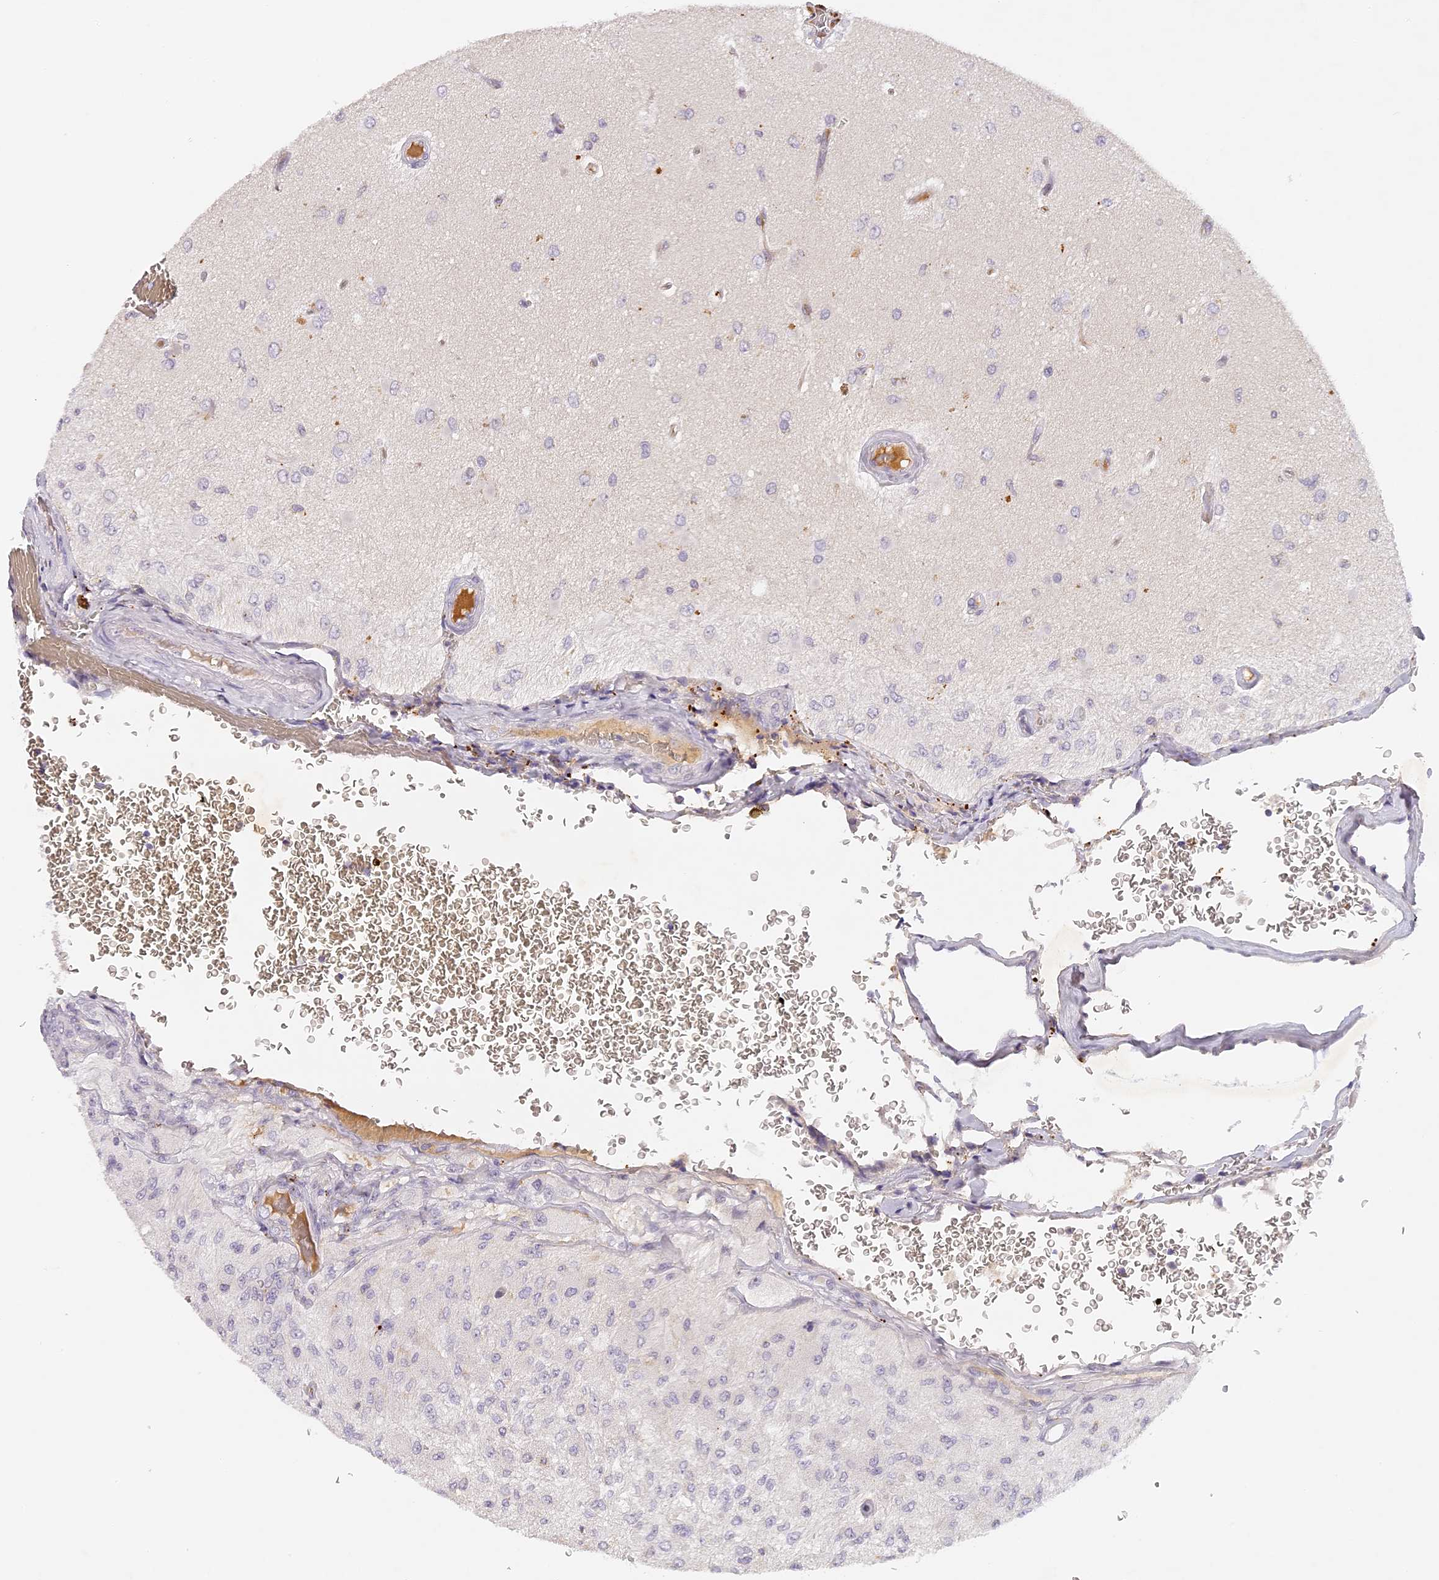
{"staining": {"intensity": "negative", "quantity": "none", "location": "none"}, "tissue": "glioma", "cell_type": "Tumor cells", "image_type": "cancer", "snomed": [{"axis": "morphology", "description": "Normal tissue, NOS"}, {"axis": "morphology", "description": "Glioma, malignant, High grade"}, {"axis": "topography", "description": "Cerebral cortex"}], "caption": "Tumor cells are negative for protein expression in human glioma.", "gene": "ELL3", "patient": {"sex": "male", "age": 77}}